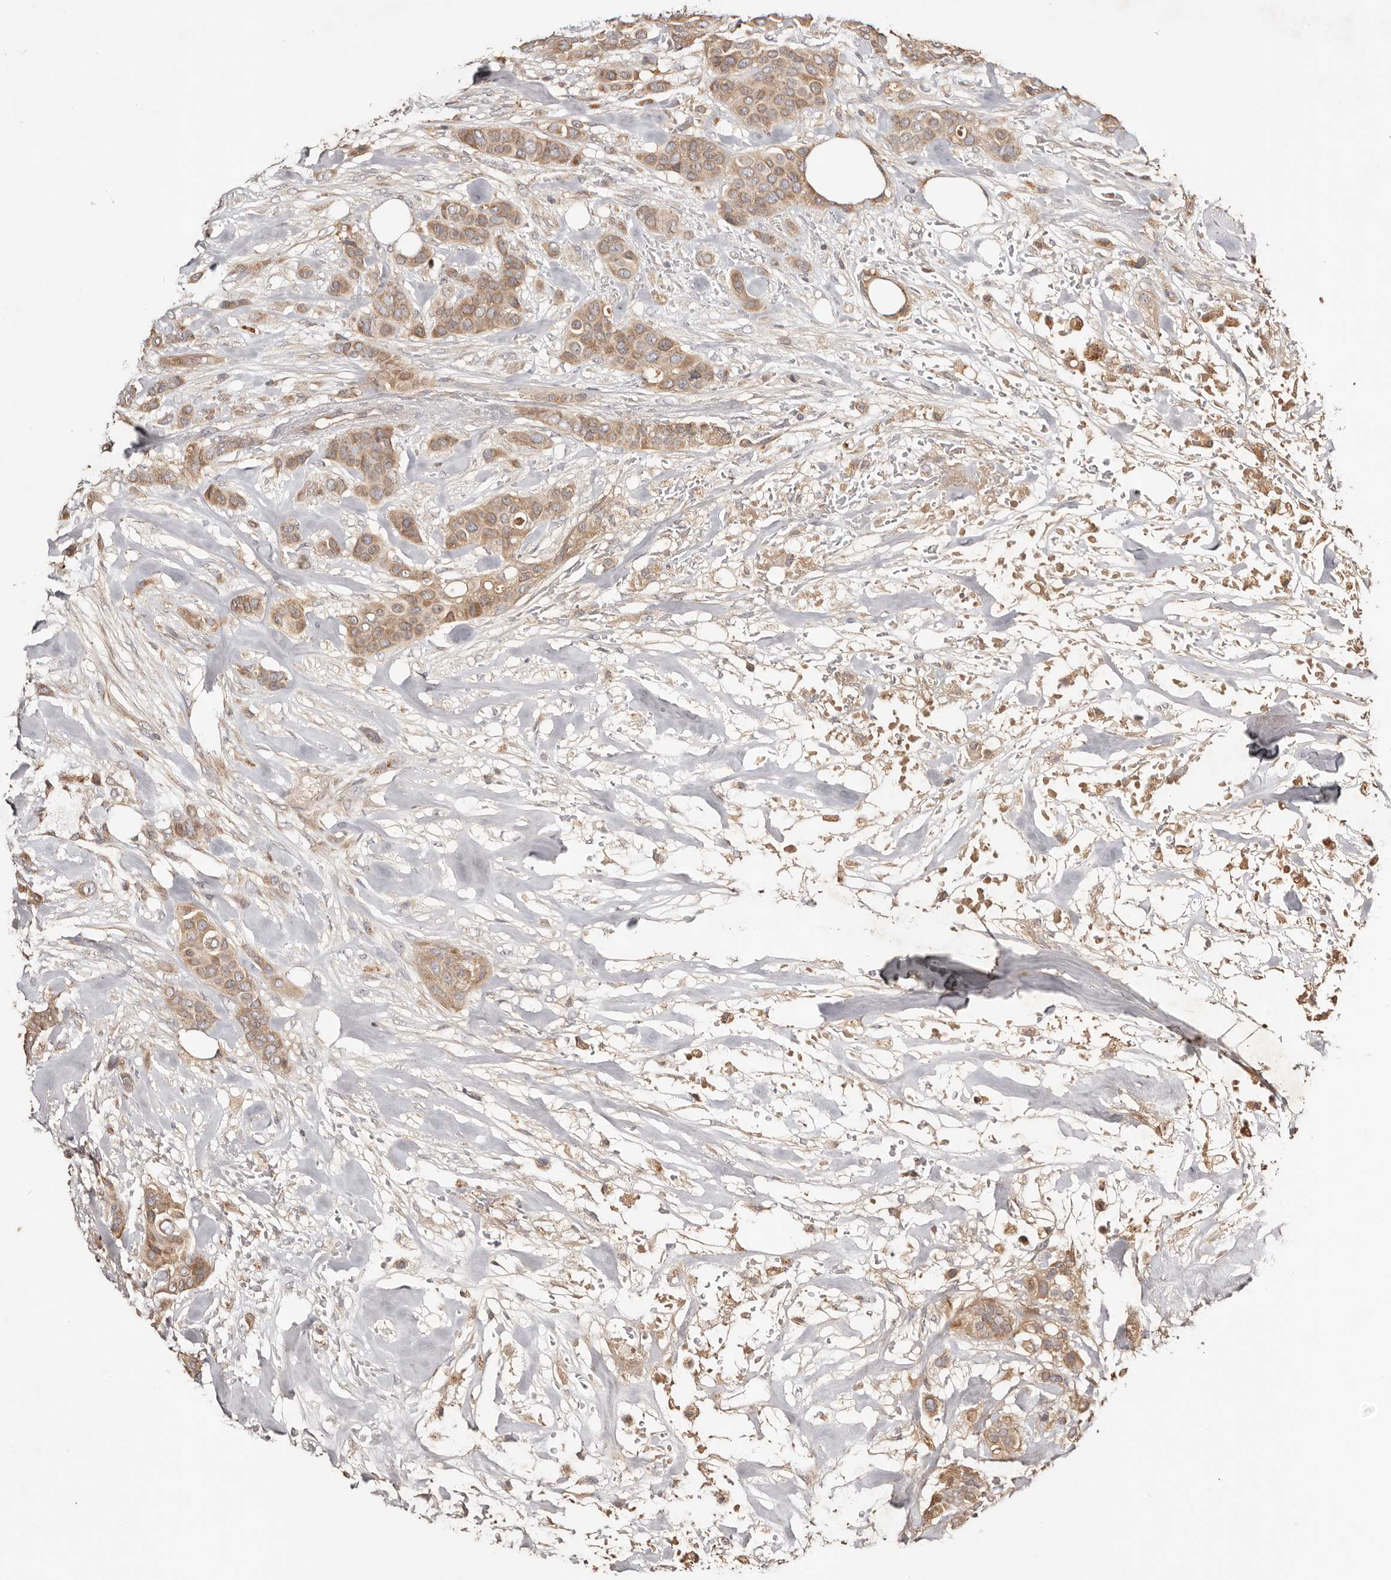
{"staining": {"intensity": "moderate", "quantity": ">75%", "location": "cytoplasmic/membranous"}, "tissue": "breast cancer", "cell_type": "Tumor cells", "image_type": "cancer", "snomed": [{"axis": "morphology", "description": "Lobular carcinoma"}, {"axis": "topography", "description": "Breast"}], "caption": "Protein expression analysis of human breast cancer reveals moderate cytoplasmic/membranous positivity in approximately >75% of tumor cells.", "gene": "PKIB", "patient": {"sex": "female", "age": 51}}